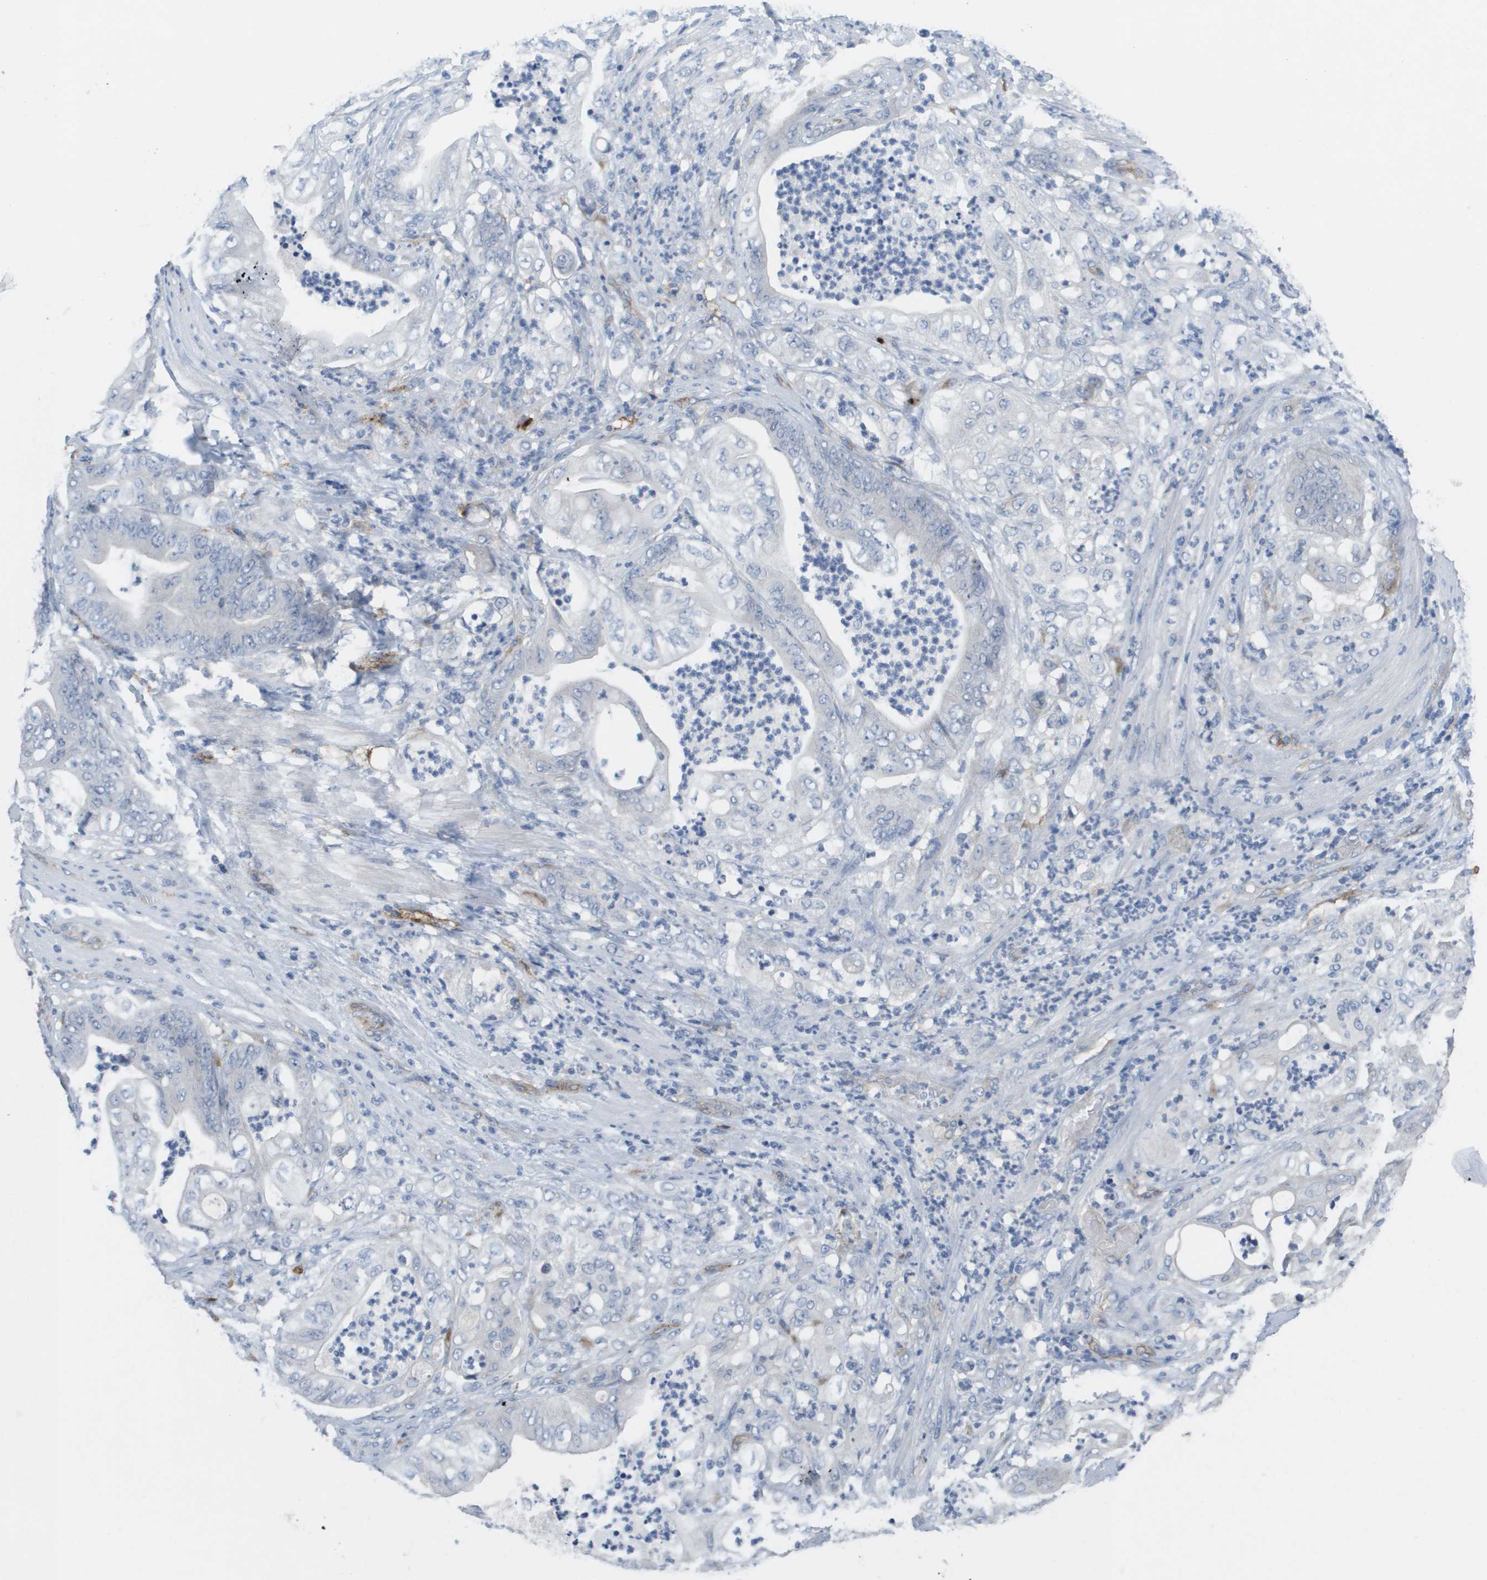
{"staining": {"intensity": "negative", "quantity": "none", "location": "none"}, "tissue": "stomach cancer", "cell_type": "Tumor cells", "image_type": "cancer", "snomed": [{"axis": "morphology", "description": "Adenocarcinoma, NOS"}, {"axis": "topography", "description": "Stomach"}], "caption": "Immunohistochemistry (IHC) histopathology image of neoplastic tissue: adenocarcinoma (stomach) stained with DAB exhibits no significant protein positivity in tumor cells.", "gene": "ANGPT2", "patient": {"sex": "female", "age": 73}}